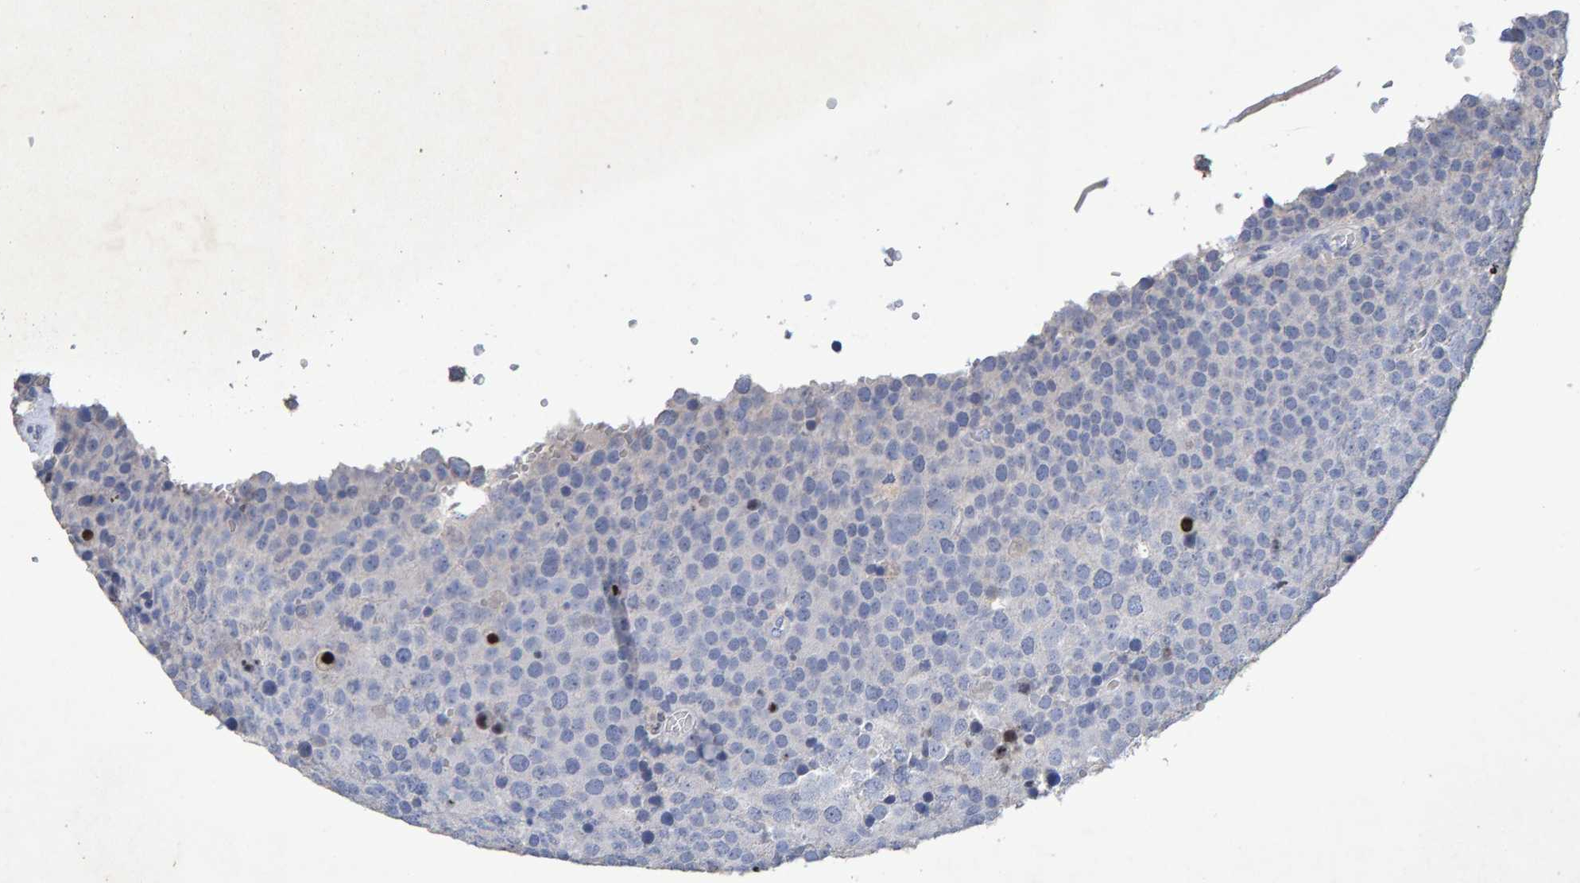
{"staining": {"intensity": "negative", "quantity": "none", "location": "none"}, "tissue": "testis cancer", "cell_type": "Tumor cells", "image_type": "cancer", "snomed": [{"axis": "morphology", "description": "Seminoma, NOS"}, {"axis": "topography", "description": "Testis"}], "caption": "Image shows no significant protein expression in tumor cells of testis cancer.", "gene": "CTH", "patient": {"sex": "male", "age": 71}}